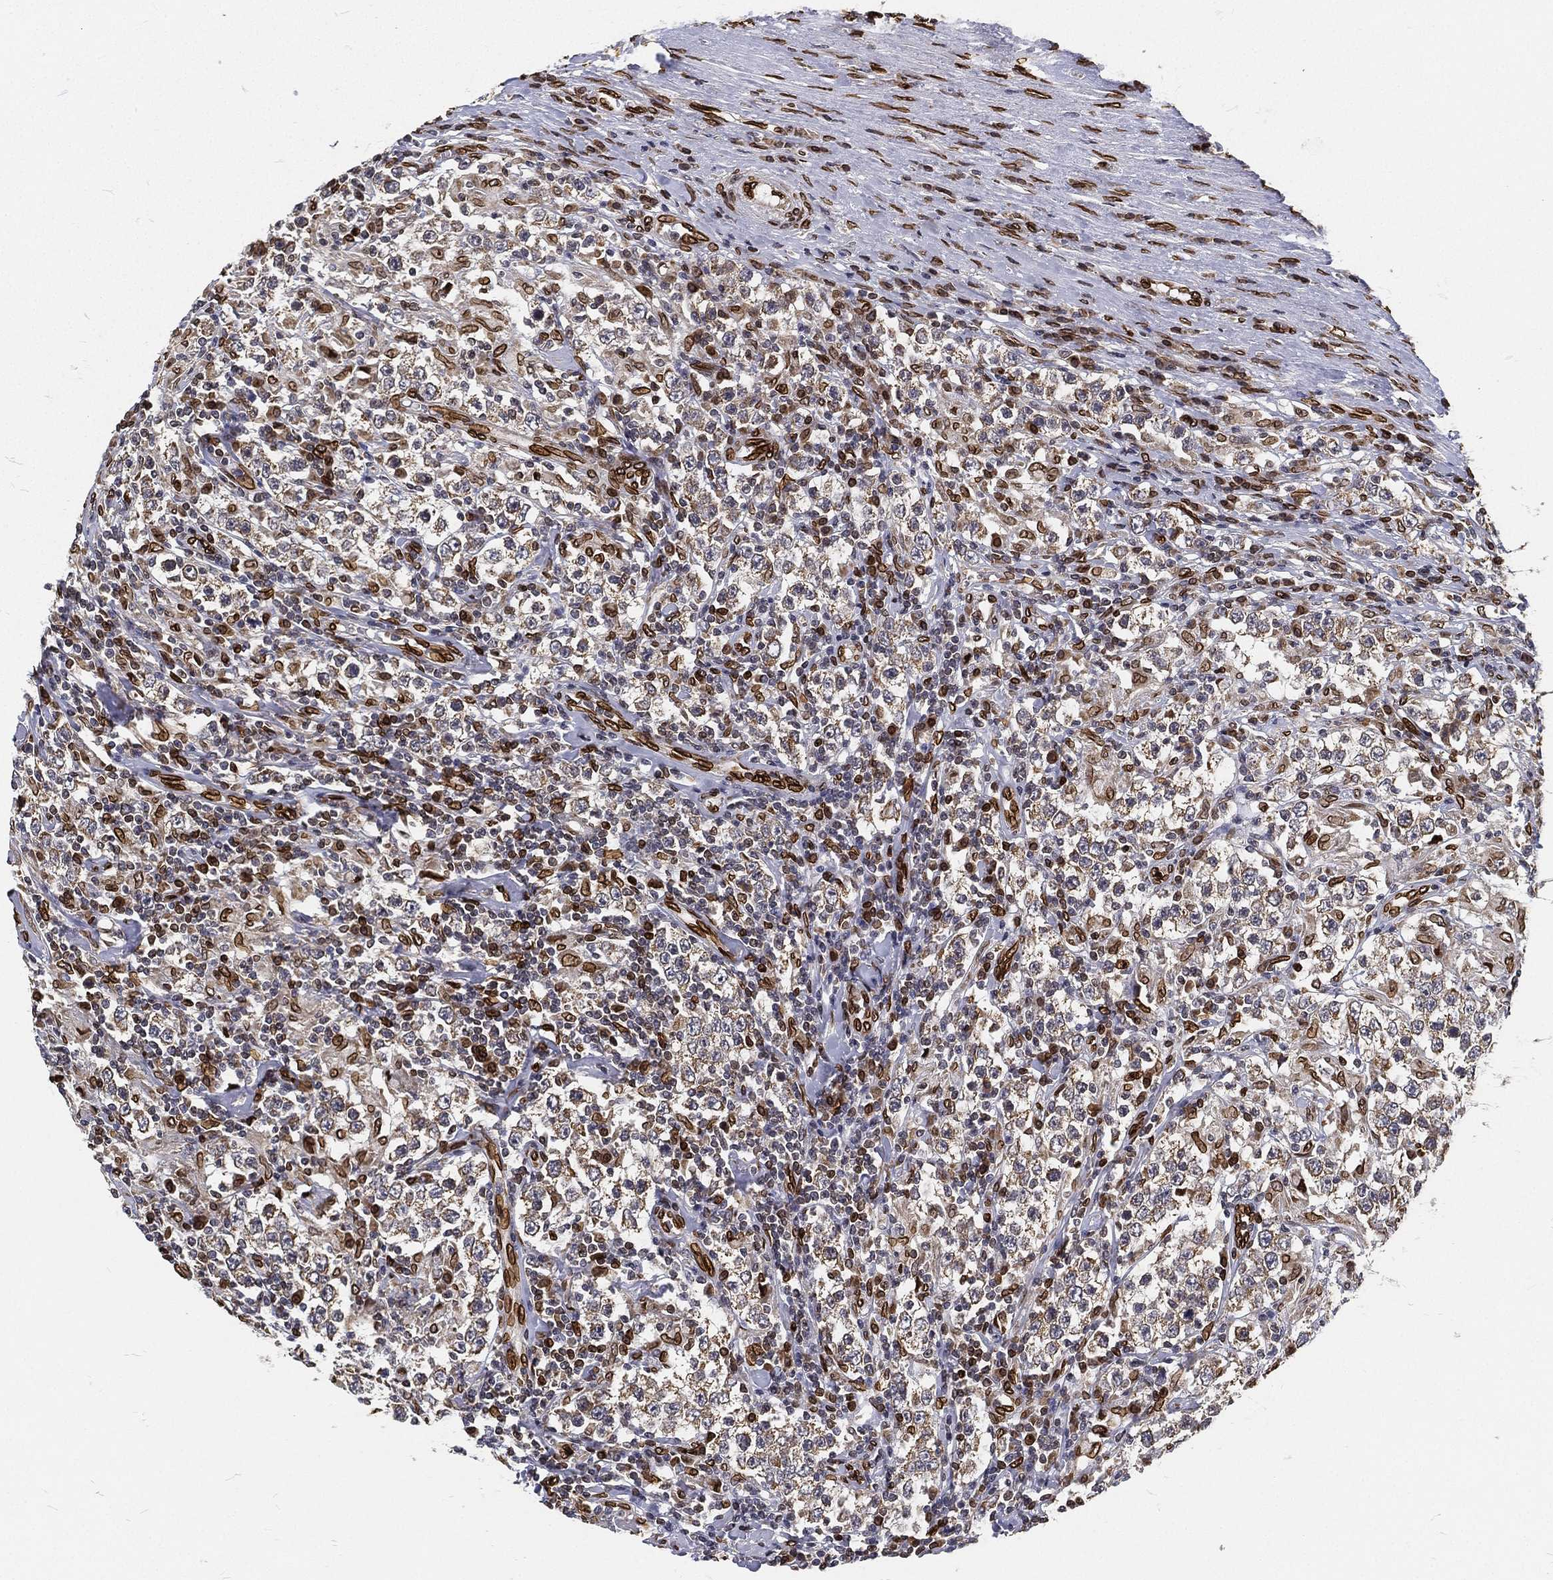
{"staining": {"intensity": "strong", "quantity": ">75%", "location": "cytoplasmic/membranous,nuclear"}, "tissue": "testis cancer", "cell_type": "Tumor cells", "image_type": "cancer", "snomed": [{"axis": "morphology", "description": "Seminoma, NOS"}, {"axis": "morphology", "description": "Carcinoma, Embryonal, NOS"}, {"axis": "topography", "description": "Testis"}], "caption": "Approximately >75% of tumor cells in embryonal carcinoma (testis) show strong cytoplasmic/membranous and nuclear protein positivity as visualized by brown immunohistochemical staining.", "gene": "PALB2", "patient": {"sex": "male", "age": 41}}